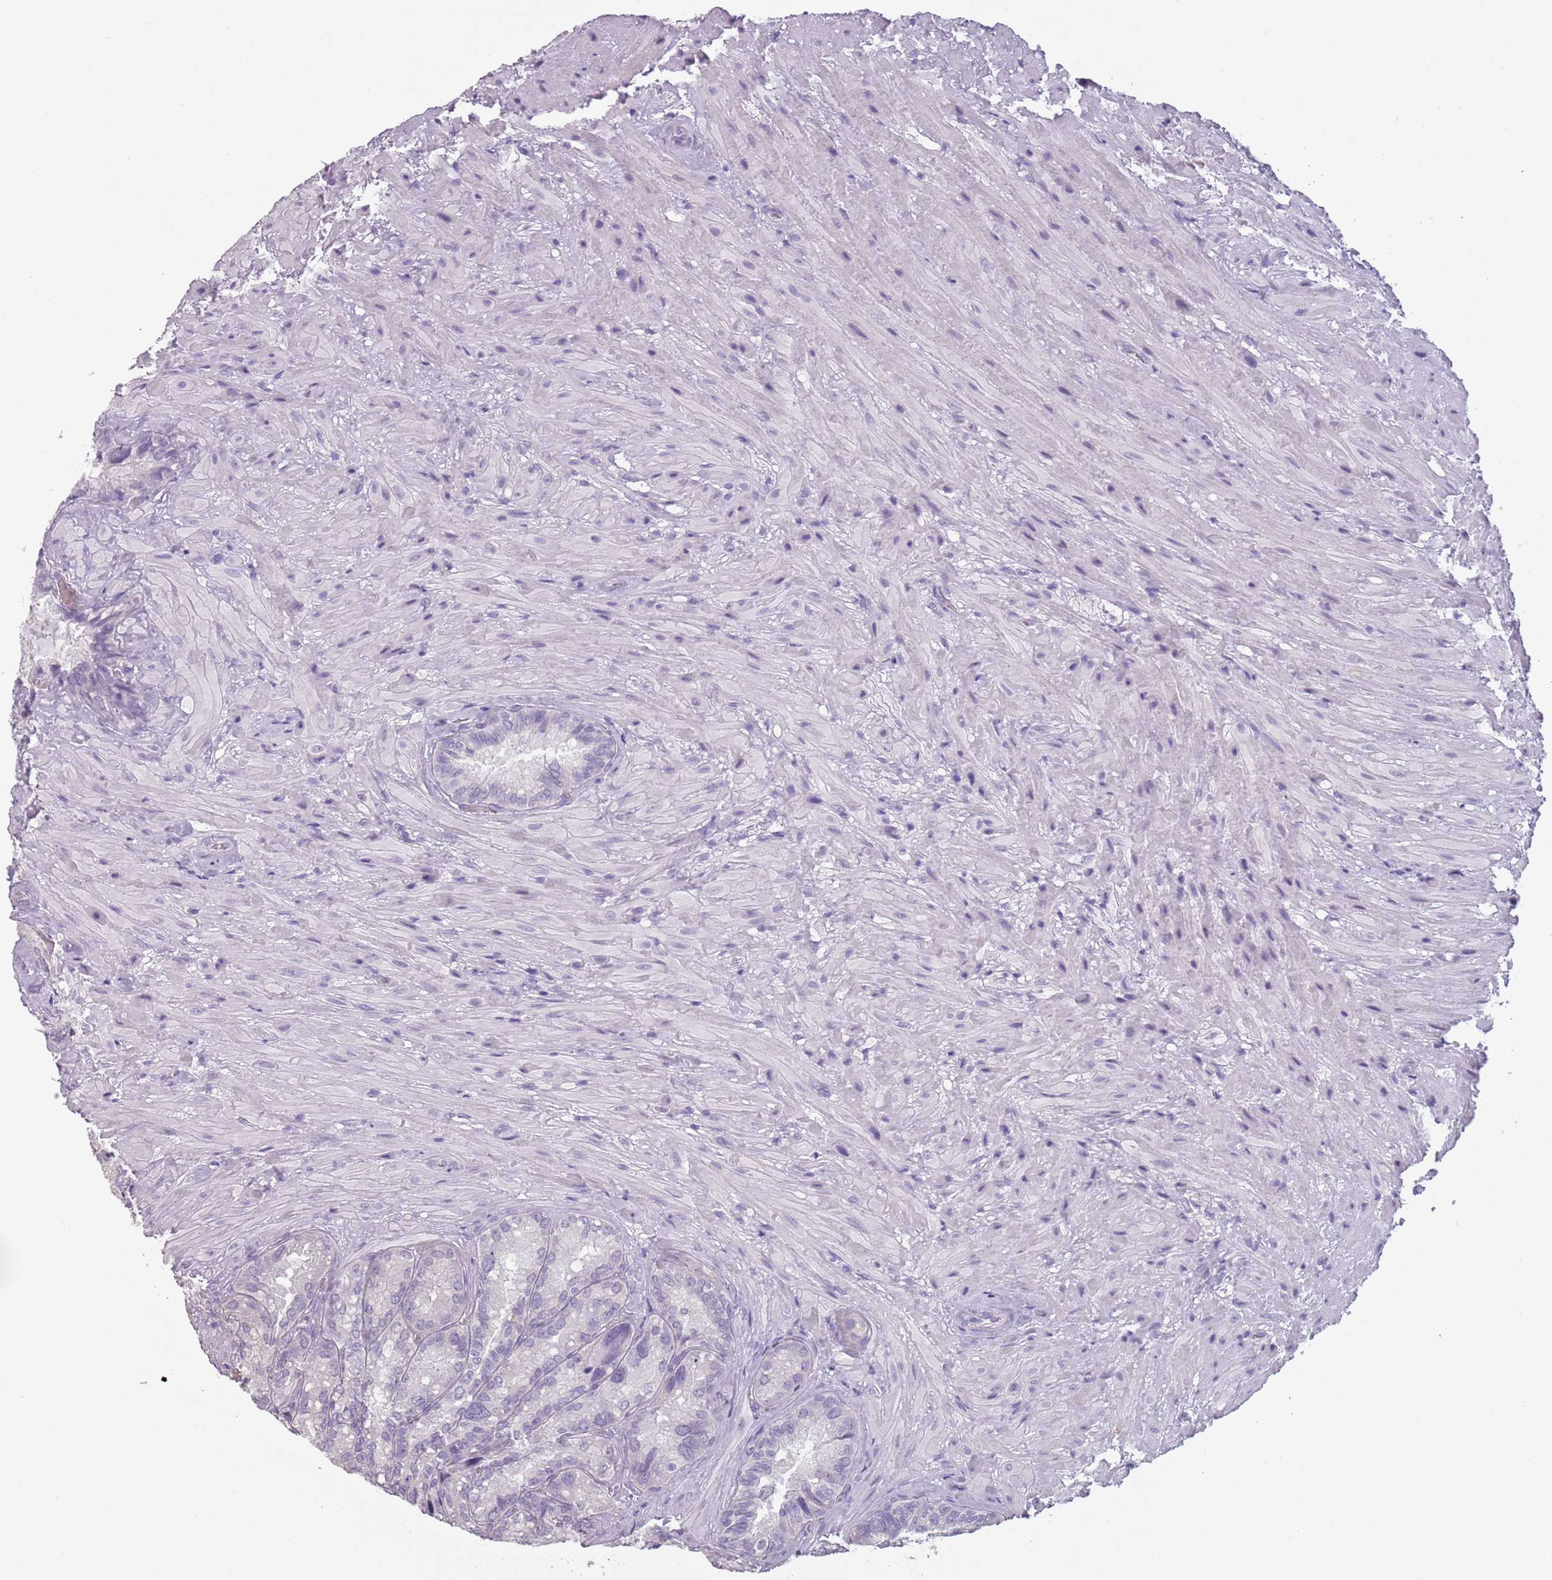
{"staining": {"intensity": "negative", "quantity": "none", "location": "none"}, "tissue": "seminal vesicle", "cell_type": "Glandular cells", "image_type": "normal", "snomed": [{"axis": "morphology", "description": "Normal tissue, NOS"}, {"axis": "topography", "description": "Seminal veicle"}], "caption": "IHC histopathology image of normal human seminal vesicle stained for a protein (brown), which shows no expression in glandular cells.", "gene": "PIEZO1", "patient": {"sex": "male", "age": 62}}